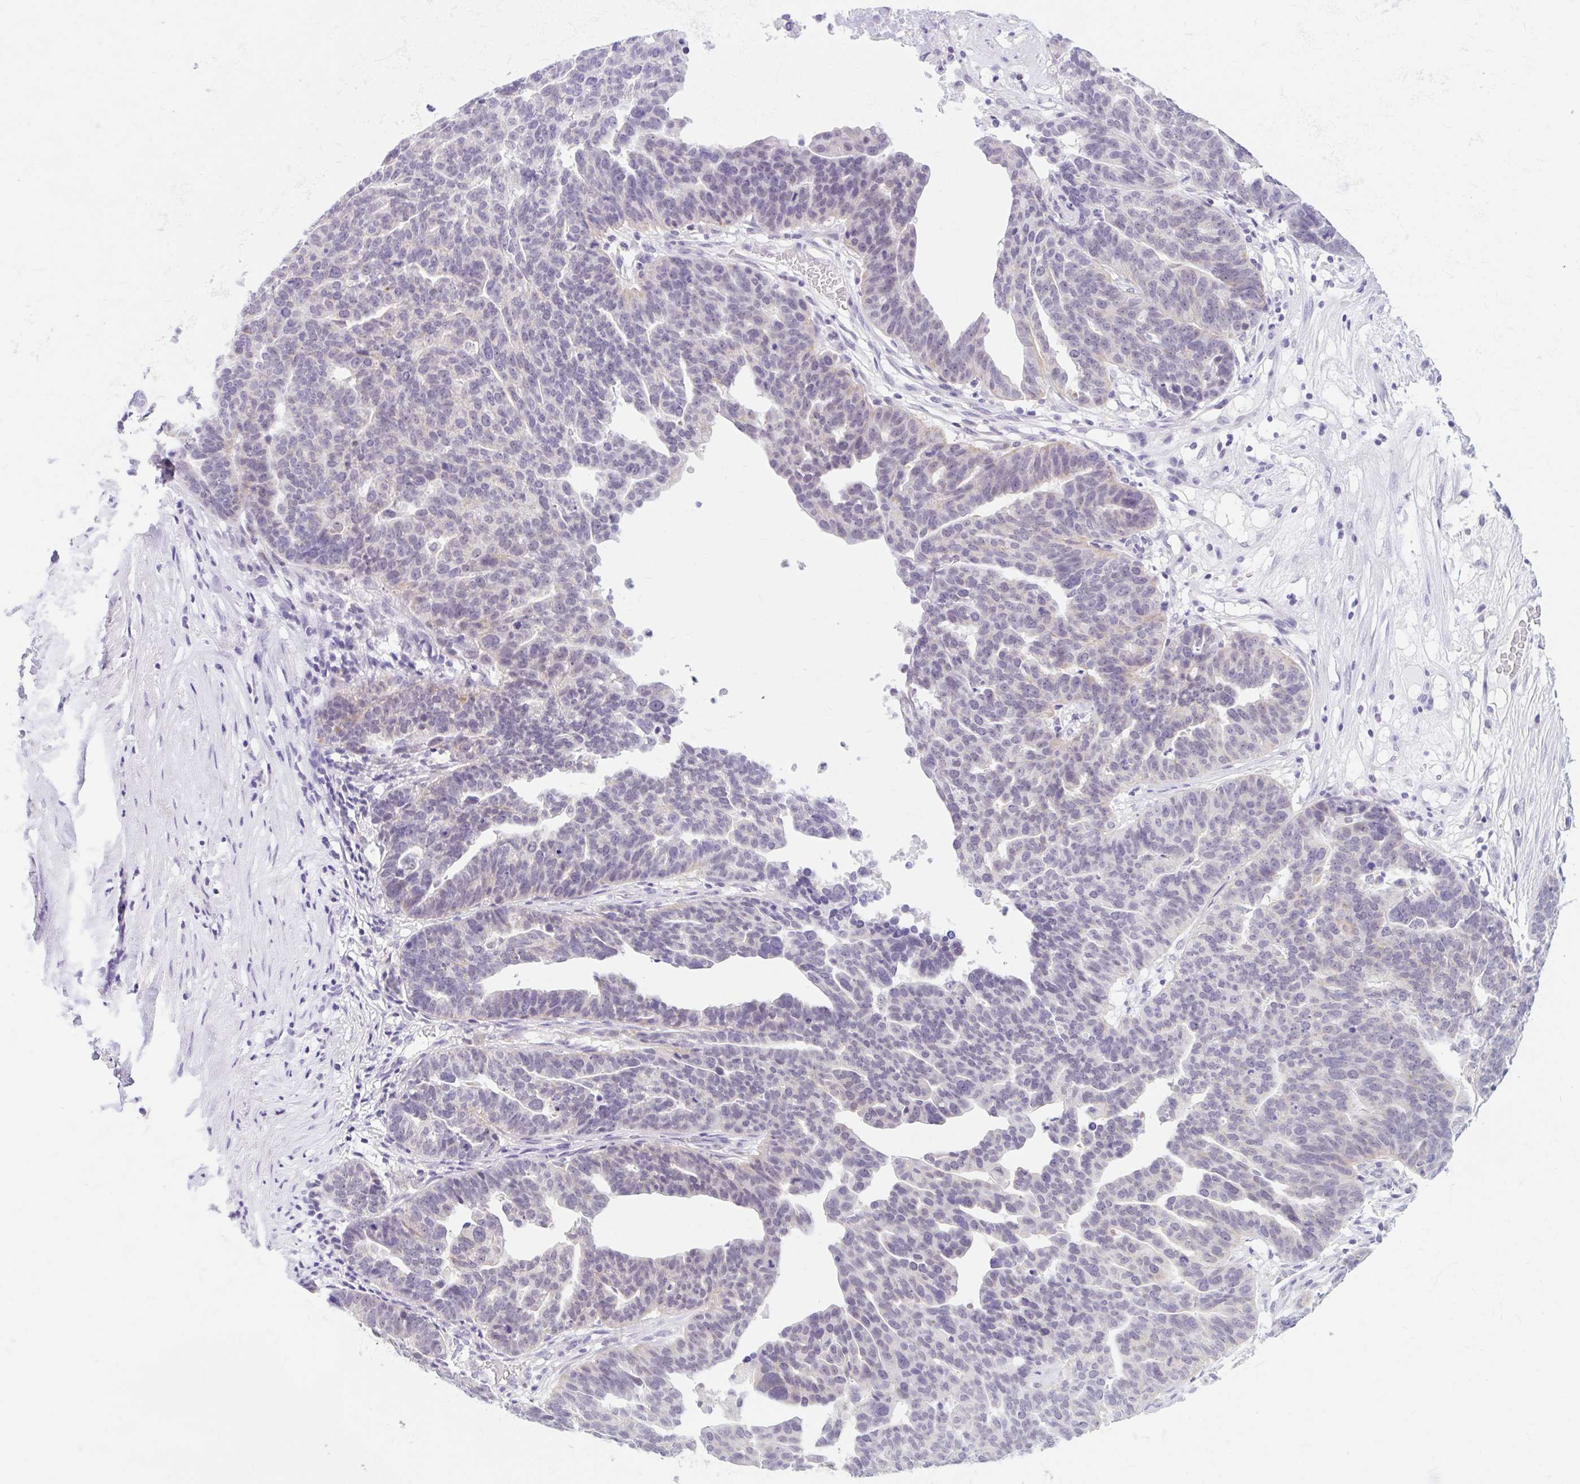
{"staining": {"intensity": "negative", "quantity": "none", "location": "none"}, "tissue": "ovarian cancer", "cell_type": "Tumor cells", "image_type": "cancer", "snomed": [{"axis": "morphology", "description": "Cystadenocarcinoma, serous, NOS"}, {"axis": "topography", "description": "Ovary"}], "caption": "Micrograph shows no protein staining in tumor cells of serous cystadenocarcinoma (ovarian) tissue.", "gene": "ITPK1", "patient": {"sex": "female", "age": 59}}